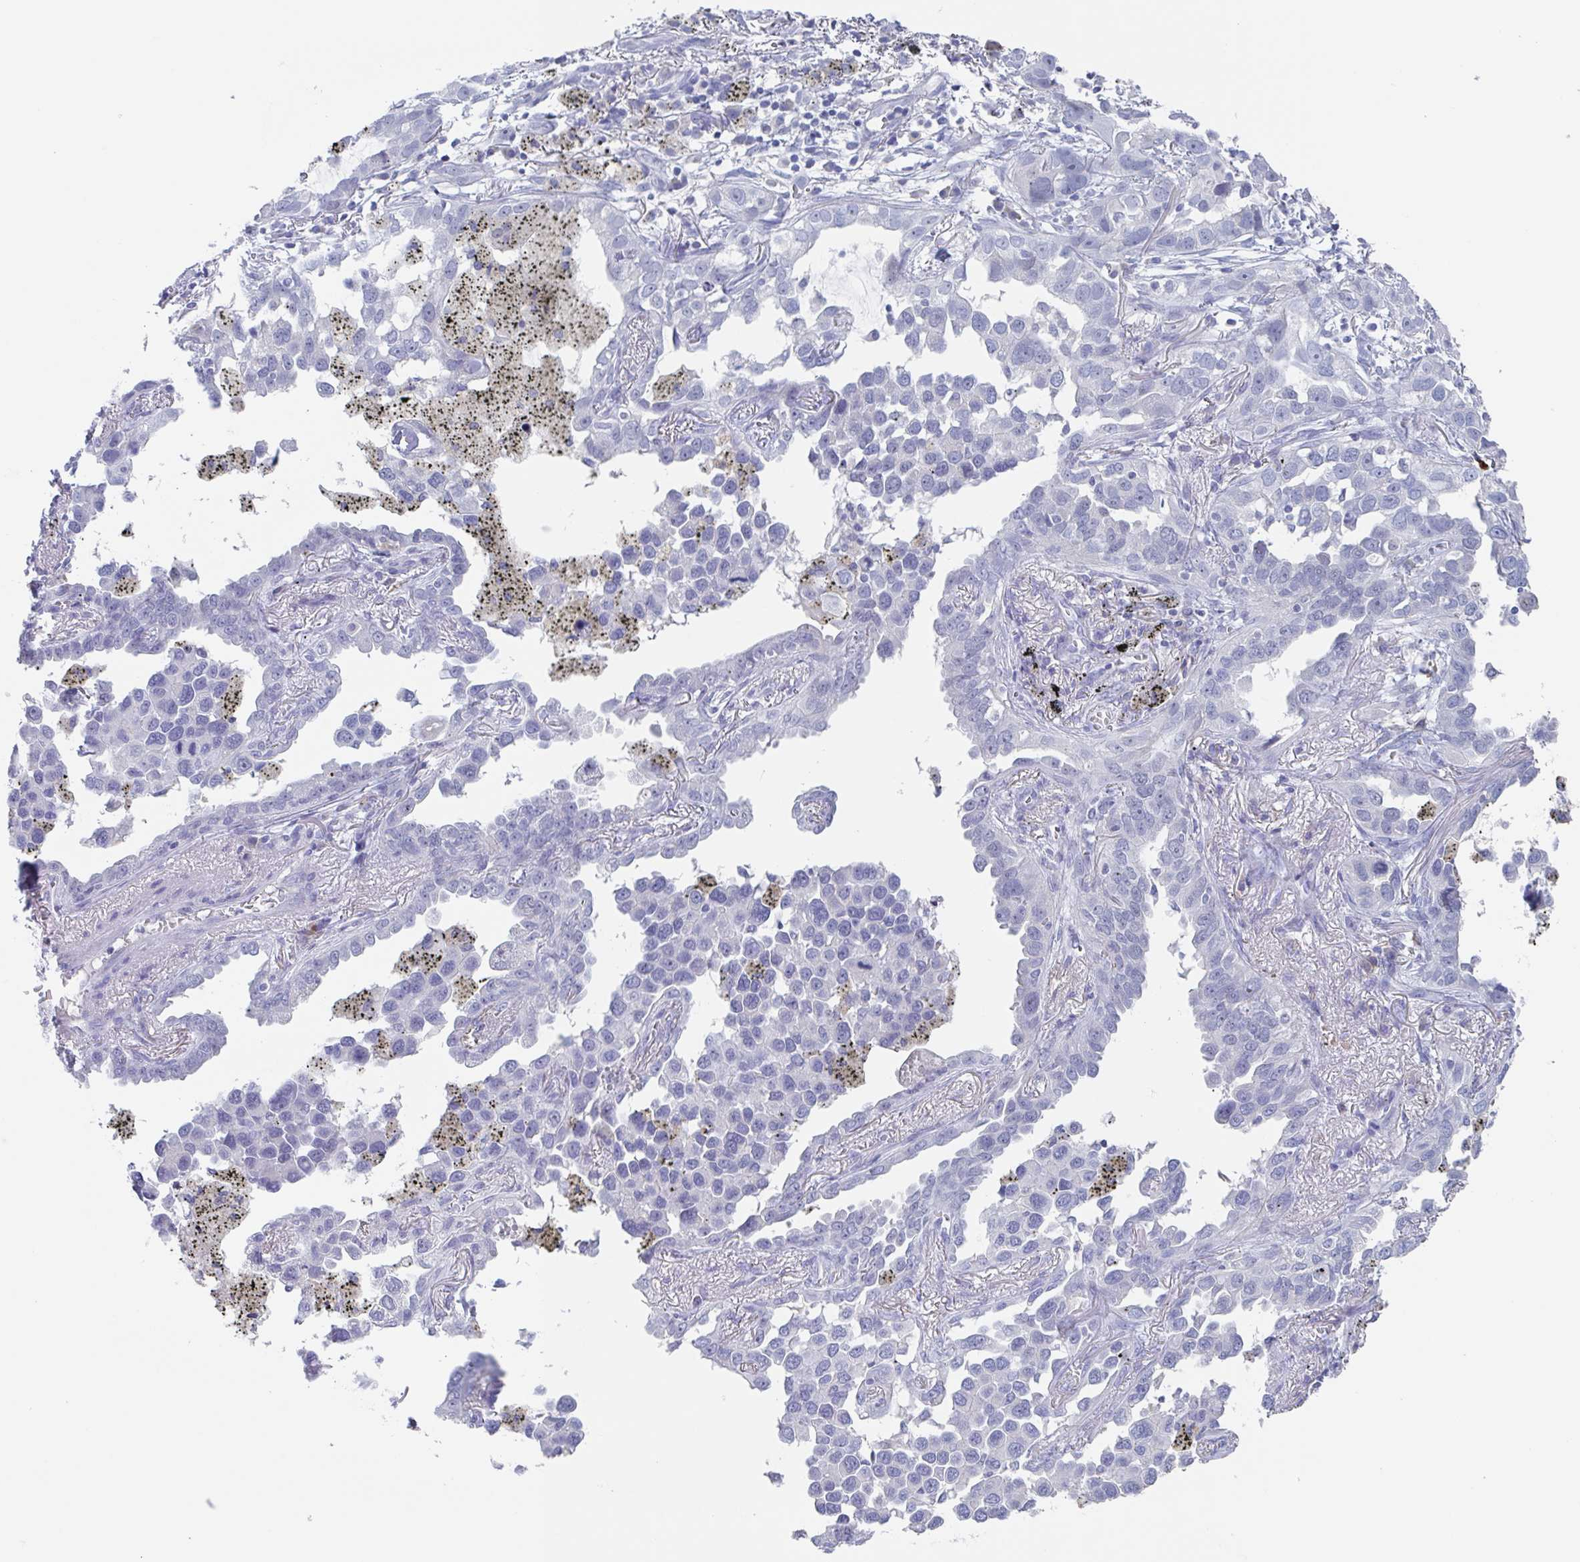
{"staining": {"intensity": "negative", "quantity": "none", "location": "none"}, "tissue": "lung cancer", "cell_type": "Tumor cells", "image_type": "cancer", "snomed": [{"axis": "morphology", "description": "Adenocarcinoma, NOS"}, {"axis": "topography", "description": "Lung"}], "caption": "Tumor cells are negative for protein expression in human adenocarcinoma (lung). The staining was performed using DAB to visualize the protein expression in brown, while the nuclei were stained in blue with hematoxylin (Magnification: 20x).", "gene": "NOXRED1", "patient": {"sex": "male", "age": 67}}